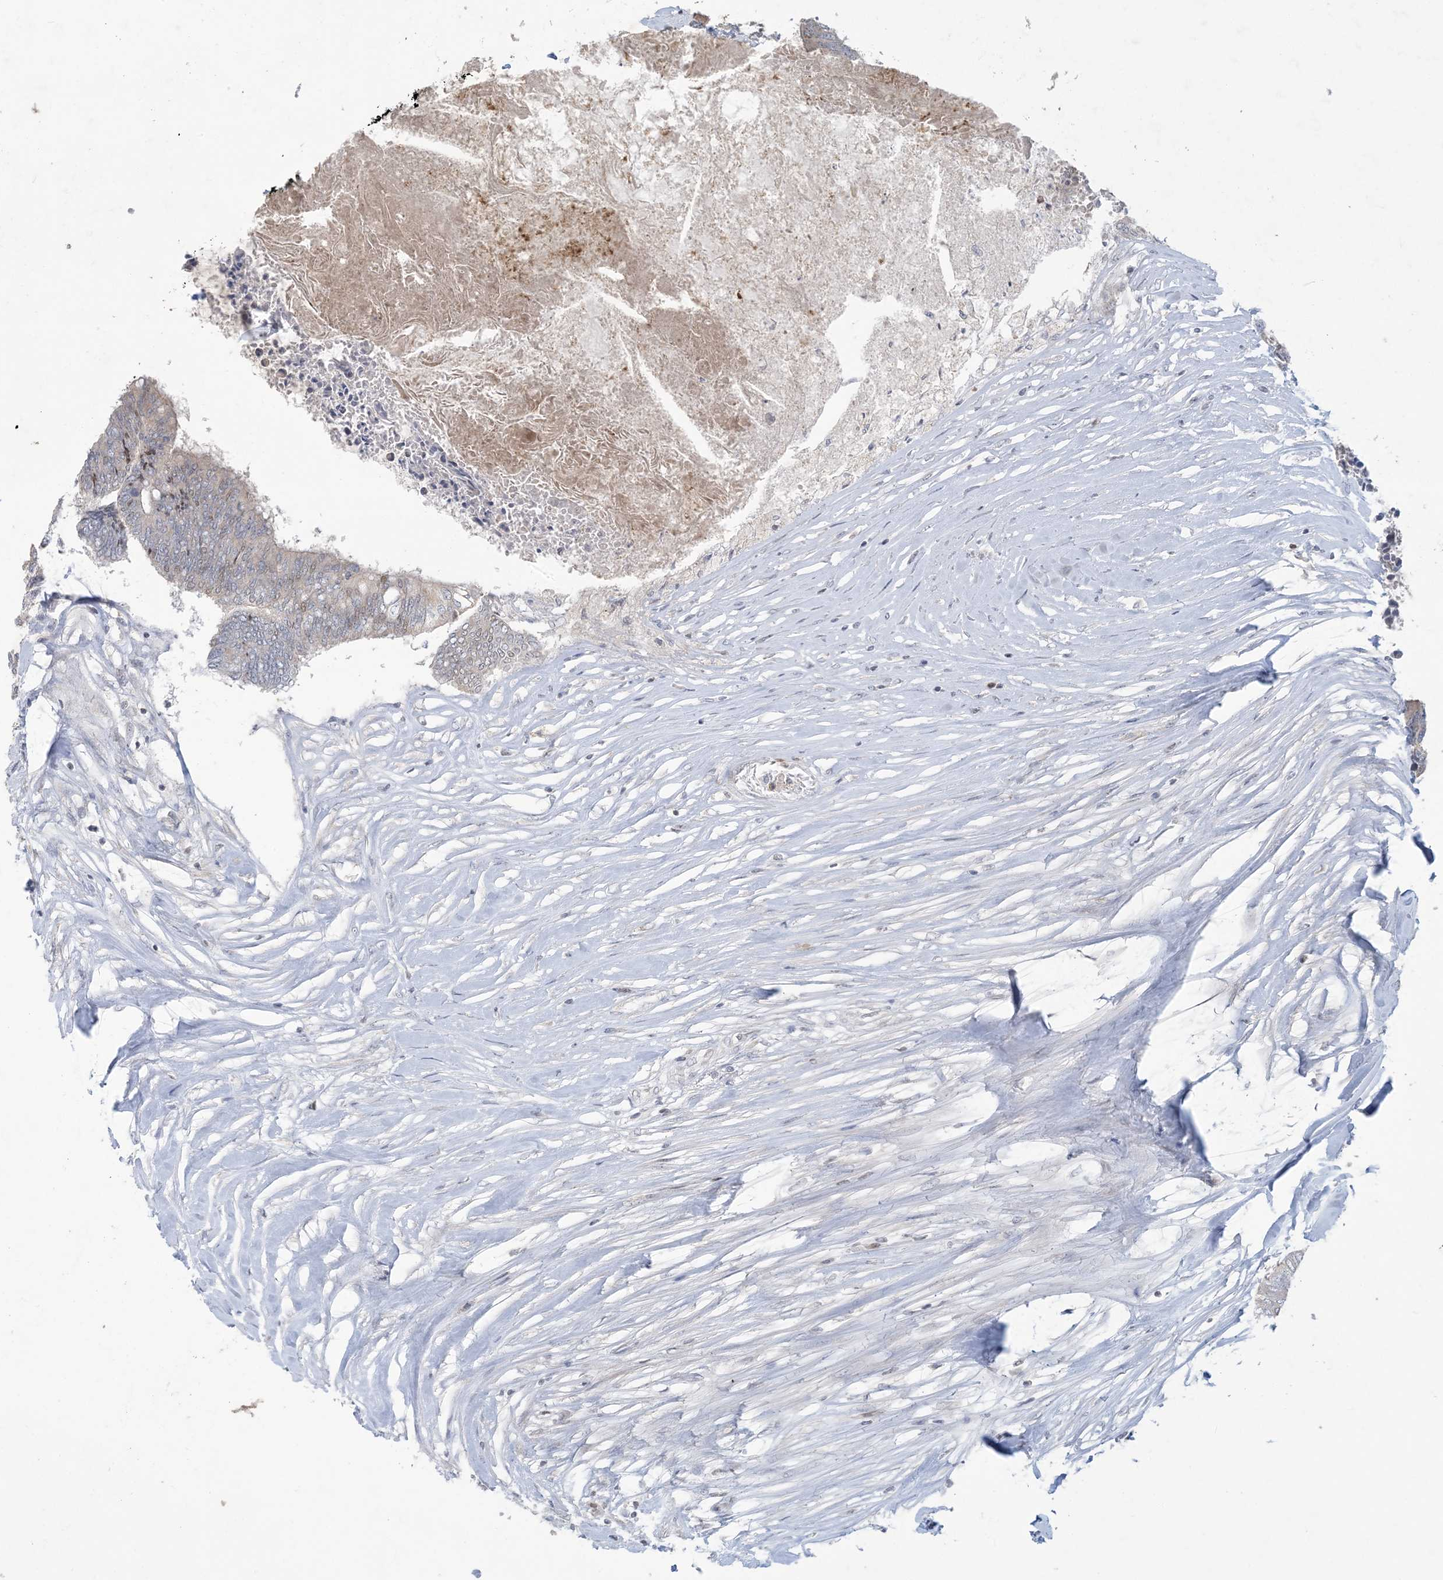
{"staining": {"intensity": "weak", "quantity": "<25%", "location": "nuclear"}, "tissue": "colorectal cancer", "cell_type": "Tumor cells", "image_type": "cancer", "snomed": [{"axis": "morphology", "description": "Adenocarcinoma, NOS"}, {"axis": "topography", "description": "Rectum"}], "caption": "The immunohistochemistry (IHC) photomicrograph has no significant expression in tumor cells of colorectal adenocarcinoma tissue. The staining is performed using DAB brown chromogen with nuclei counter-stained in using hematoxylin.", "gene": "KIF3A", "patient": {"sex": "male", "age": 63}}